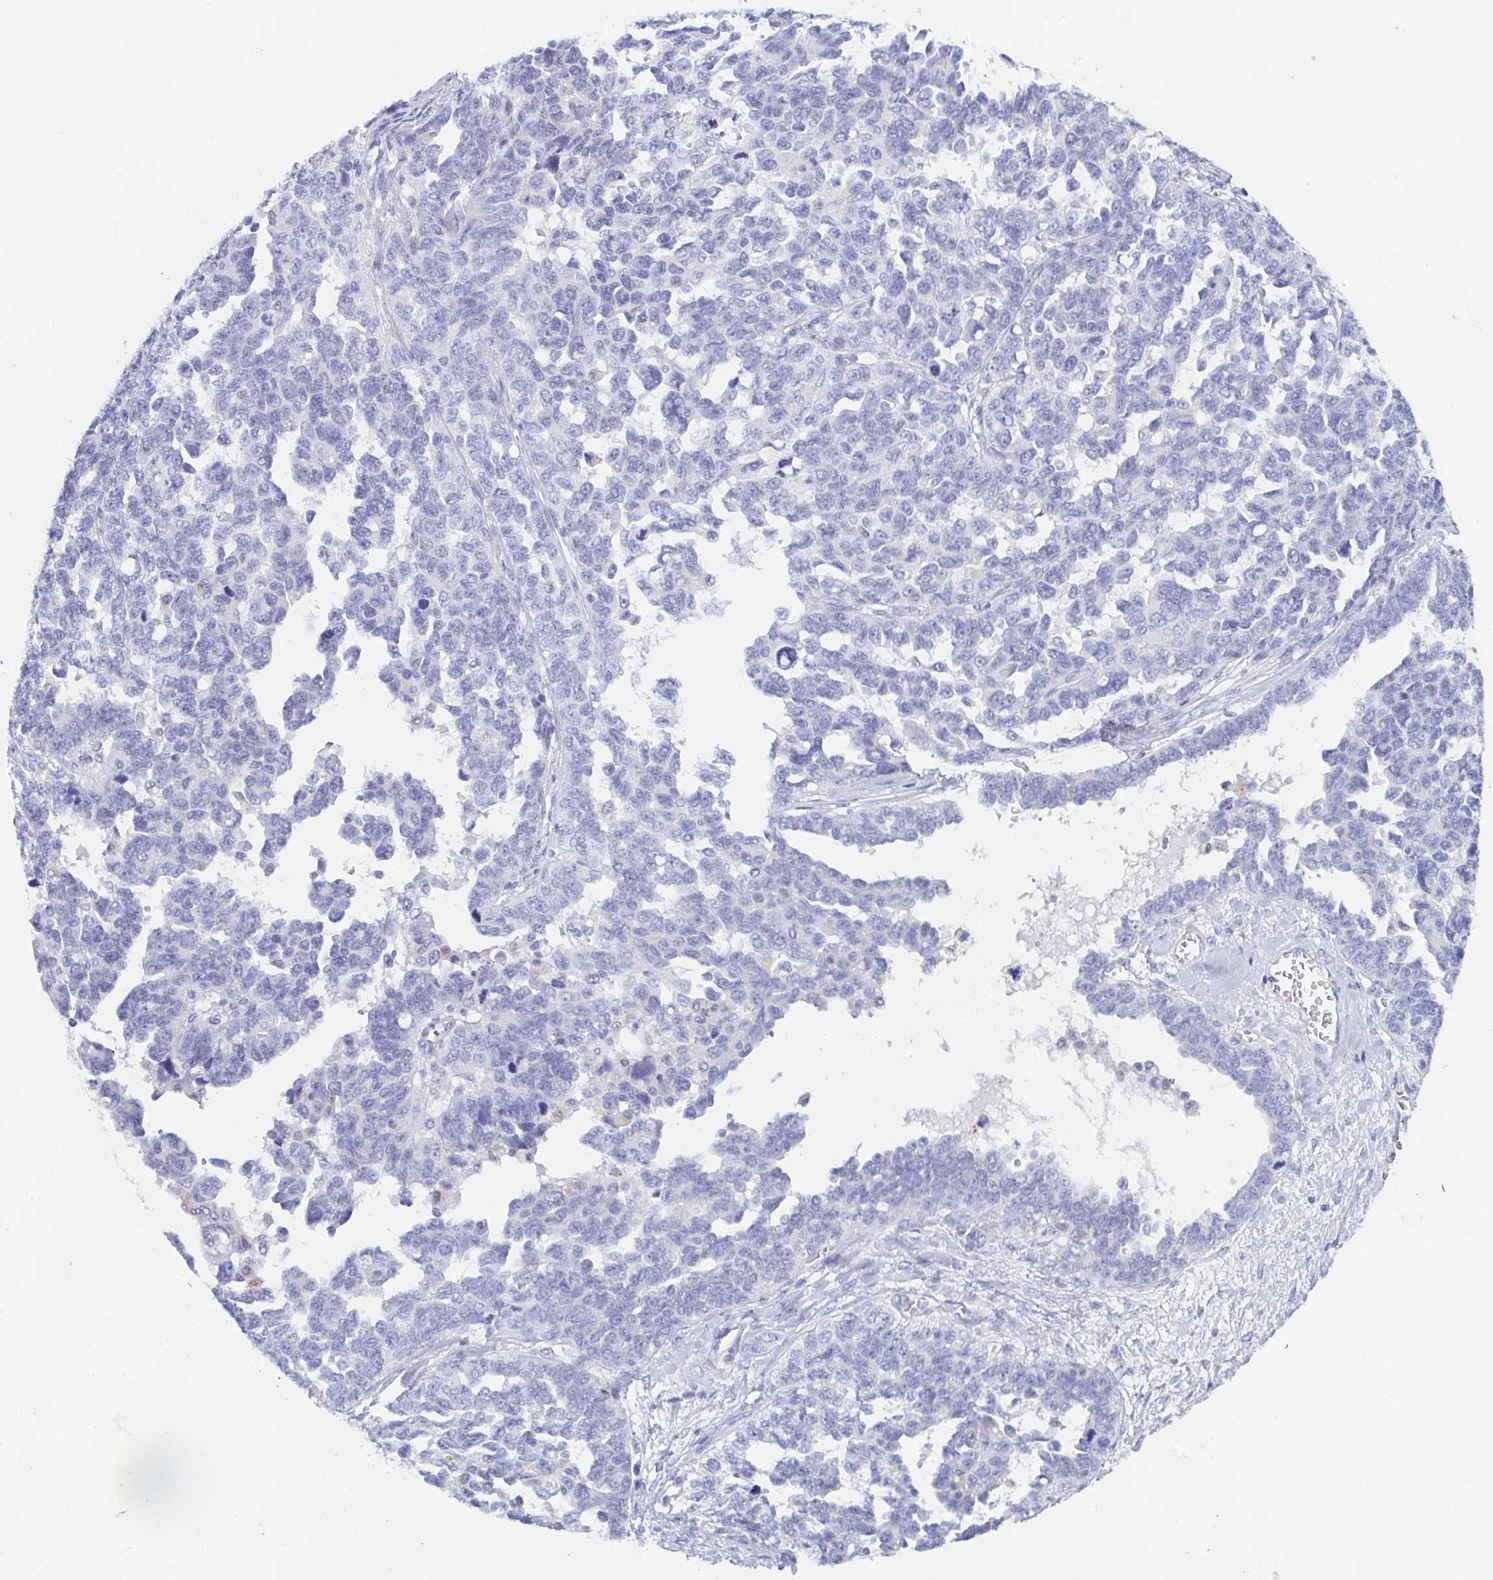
{"staining": {"intensity": "negative", "quantity": "none", "location": "none"}, "tissue": "ovarian cancer", "cell_type": "Tumor cells", "image_type": "cancer", "snomed": [{"axis": "morphology", "description": "Cystadenocarcinoma, serous, NOS"}, {"axis": "topography", "description": "Ovary"}], "caption": "Immunohistochemical staining of human ovarian serous cystadenocarcinoma demonstrates no significant positivity in tumor cells. (Immunohistochemistry, brightfield microscopy, high magnification).", "gene": "TAGLN3", "patient": {"sex": "female", "age": 69}}